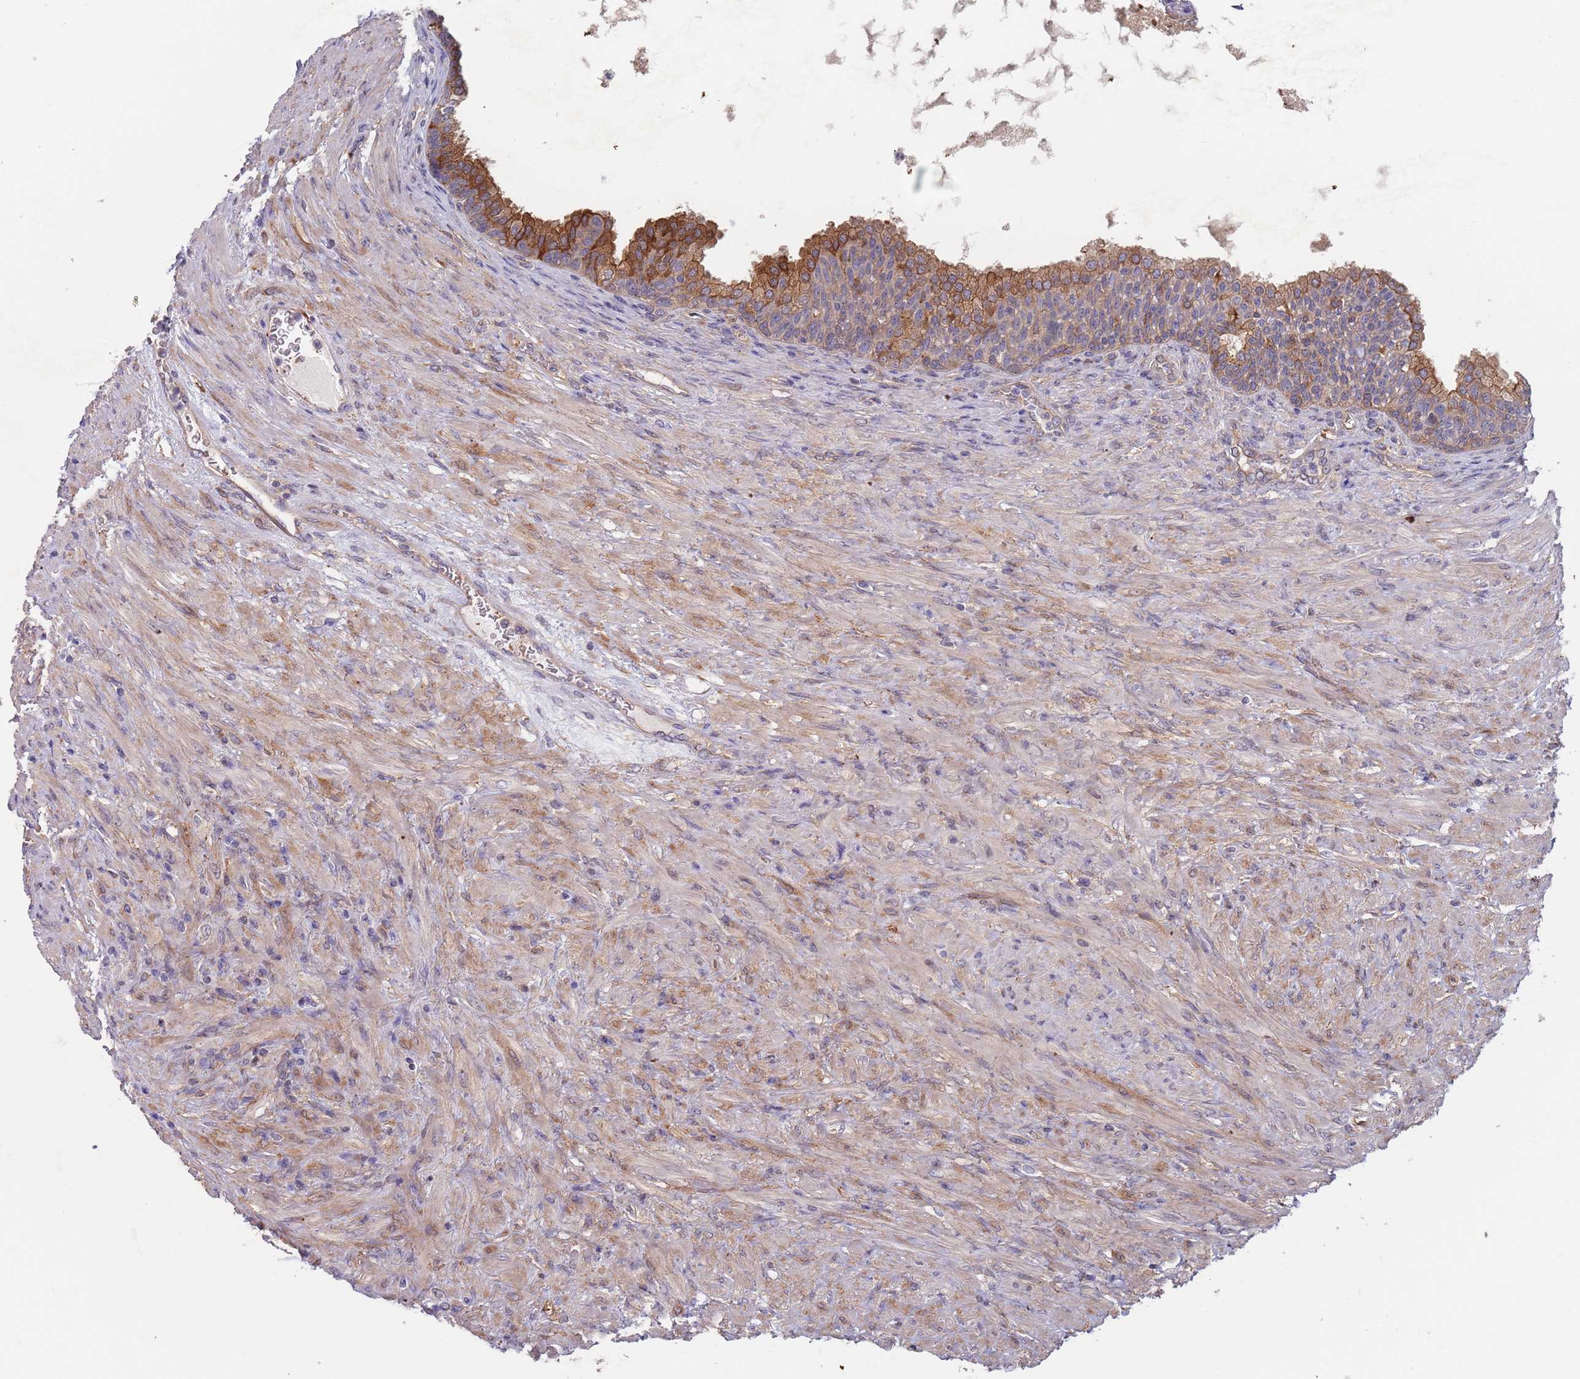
{"staining": {"intensity": "strong", "quantity": "25%-75%", "location": "cytoplasmic/membranous"}, "tissue": "prostate", "cell_type": "Glandular cells", "image_type": "normal", "snomed": [{"axis": "morphology", "description": "Normal tissue, NOS"}, {"axis": "topography", "description": "Prostate"}], "caption": "Glandular cells exhibit high levels of strong cytoplasmic/membranous staining in approximately 25%-75% of cells in unremarkable prostate. The protein is stained brown, and the nuclei are stained in blue (DAB IHC with brightfield microscopy, high magnification).", "gene": "APPL2", "patient": {"sex": "male", "age": 76}}